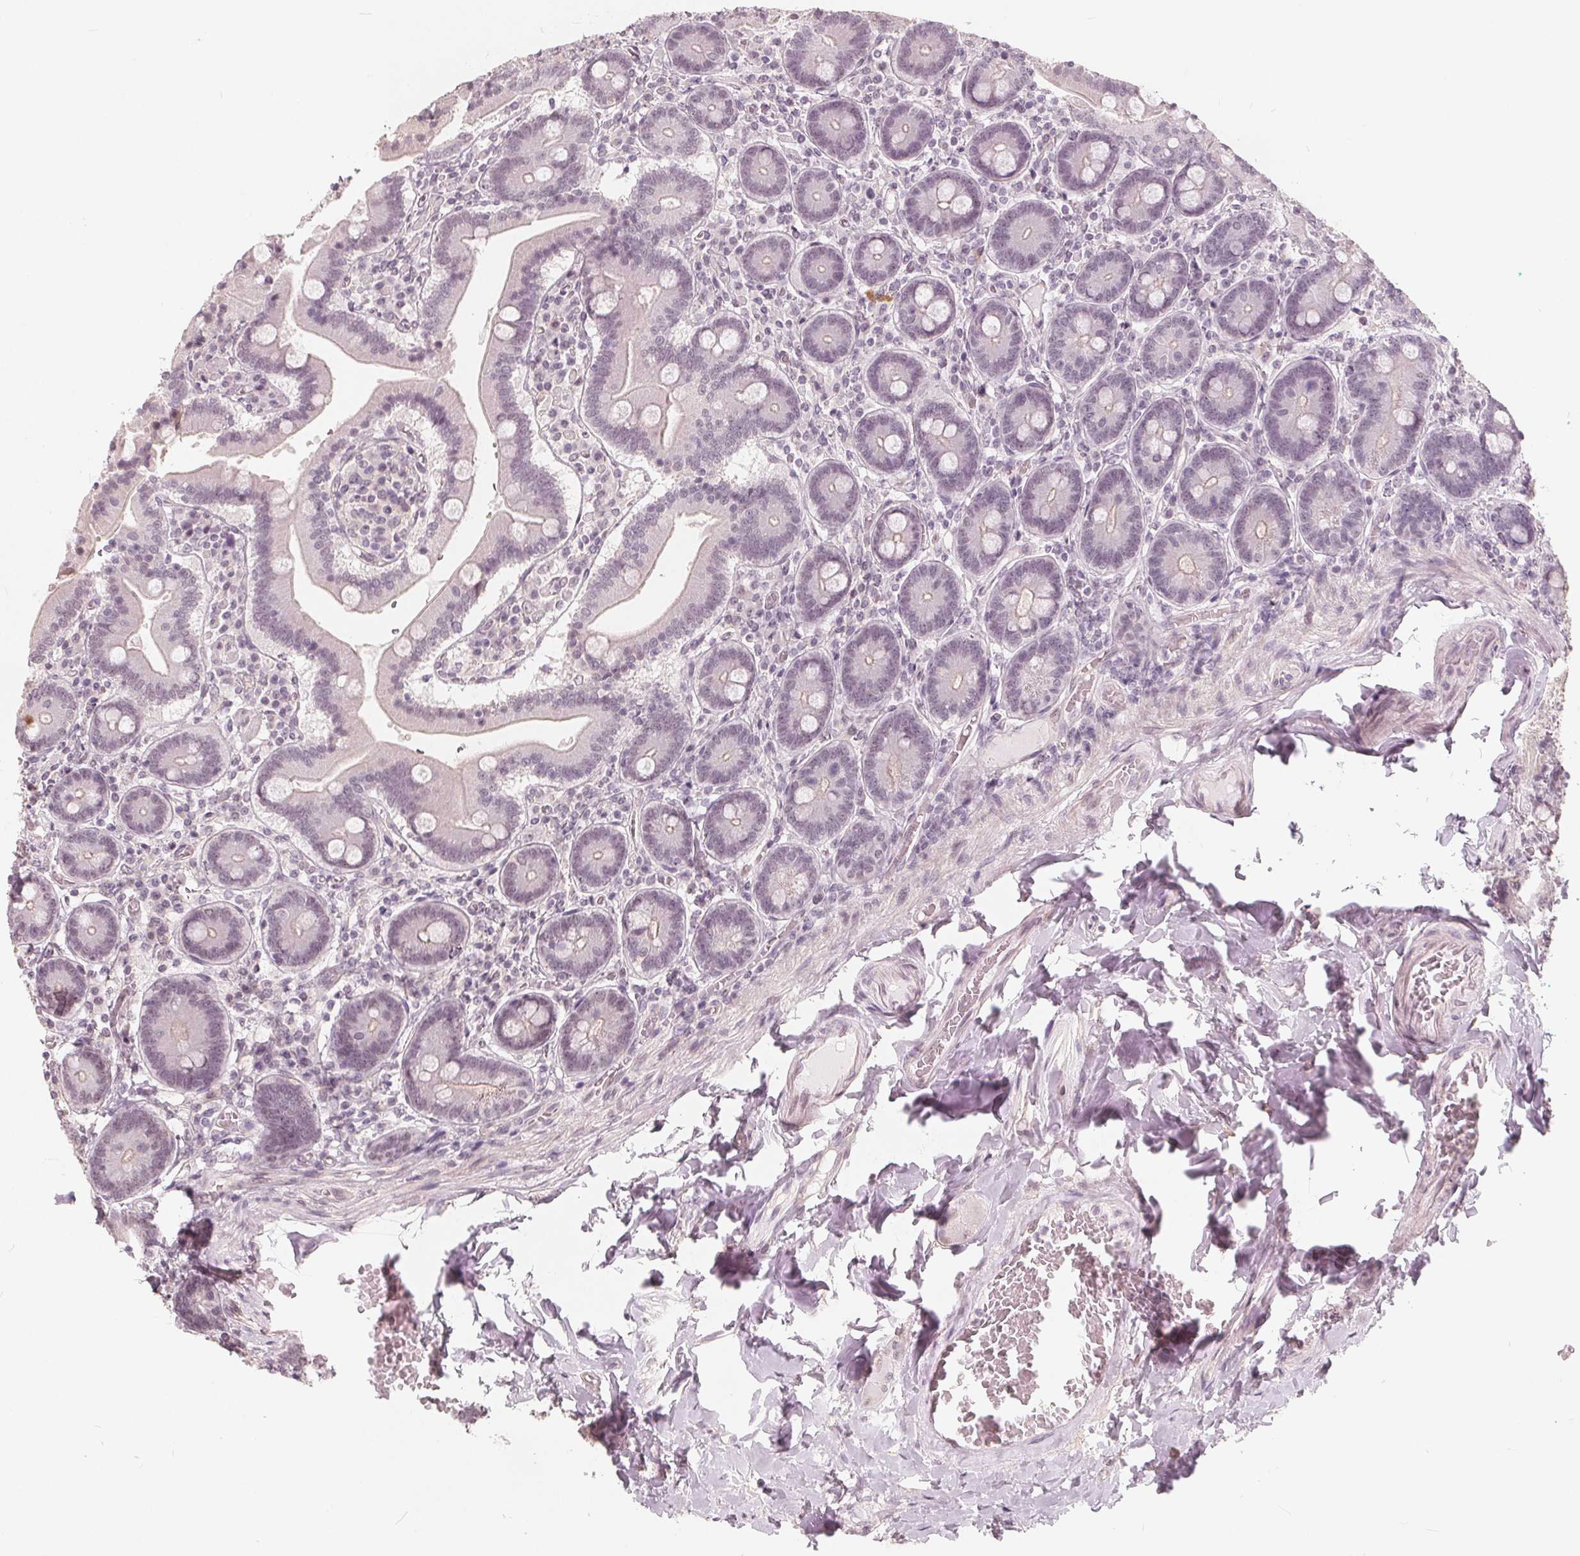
{"staining": {"intensity": "weak", "quantity": "<25%", "location": "cytoplasmic/membranous,nuclear"}, "tissue": "duodenum", "cell_type": "Glandular cells", "image_type": "normal", "snomed": [{"axis": "morphology", "description": "Normal tissue, NOS"}, {"axis": "topography", "description": "Duodenum"}], "caption": "Image shows no significant protein positivity in glandular cells of benign duodenum.", "gene": "NUP210L", "patient": {"sex": "female", "age": 62}}